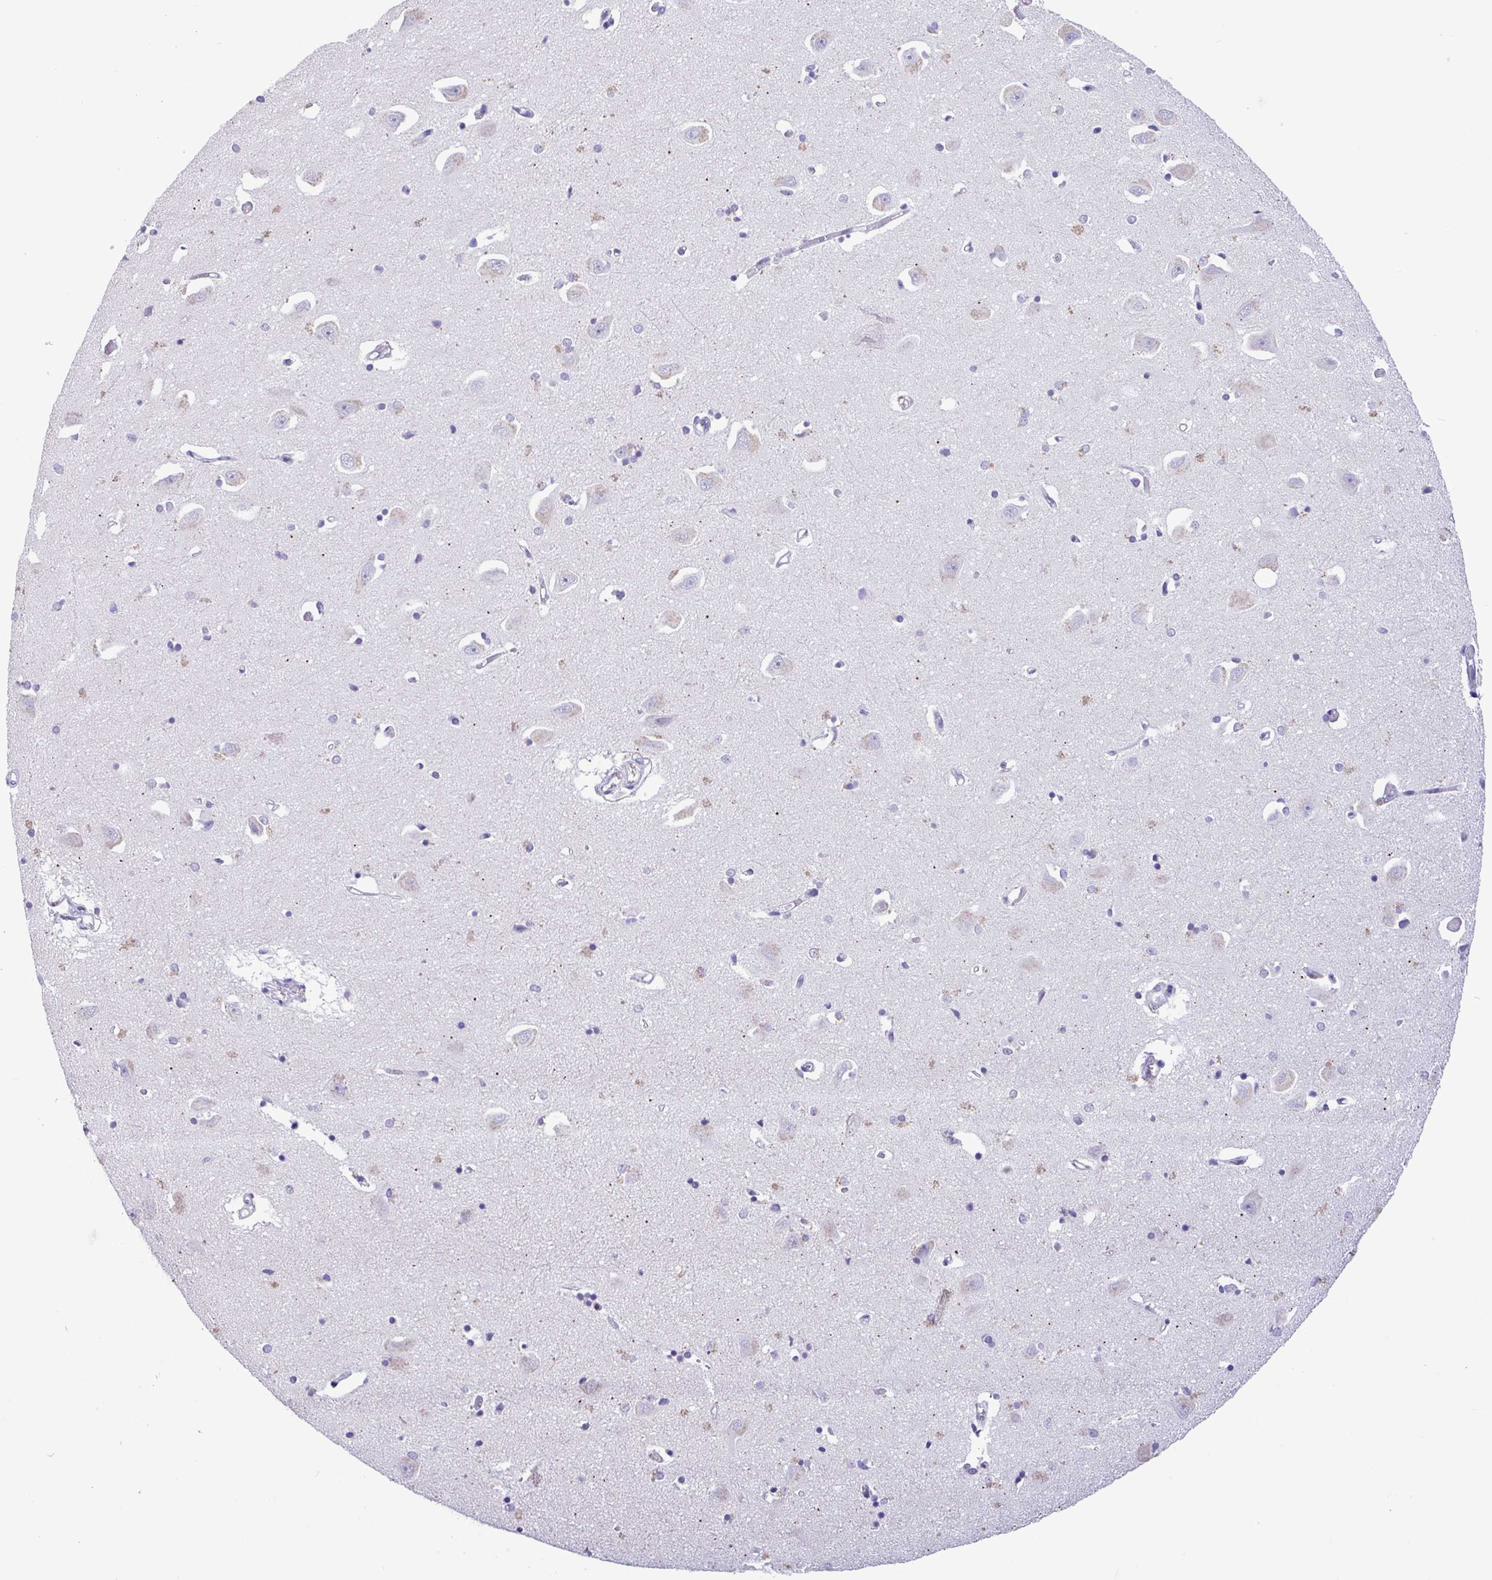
{"staining": {"intensity": "negative", "quantity": "none", "location": "none"}, "tissue": "caudate", "cell_type": "Glial cells", "image_type": "normal", "snomed": [{"axis": "morphology", "description": "Normal tissue, NOS"}, {"axis": "topography", "description": "Lateral ventricle wall"}, {"axis": "topography", "description": "Hippocampus"}], "caption": "DAB immunohistochemical staining of benign caudate reveals no significant positivity in glial cells. (Brightfield microscopy of DAB (3,3'-diaminobenzidine) immunohistochemistry (IHC) at high magnification).", "gene": "YBX2", "patient": {"sex": "female", "age": 63}}